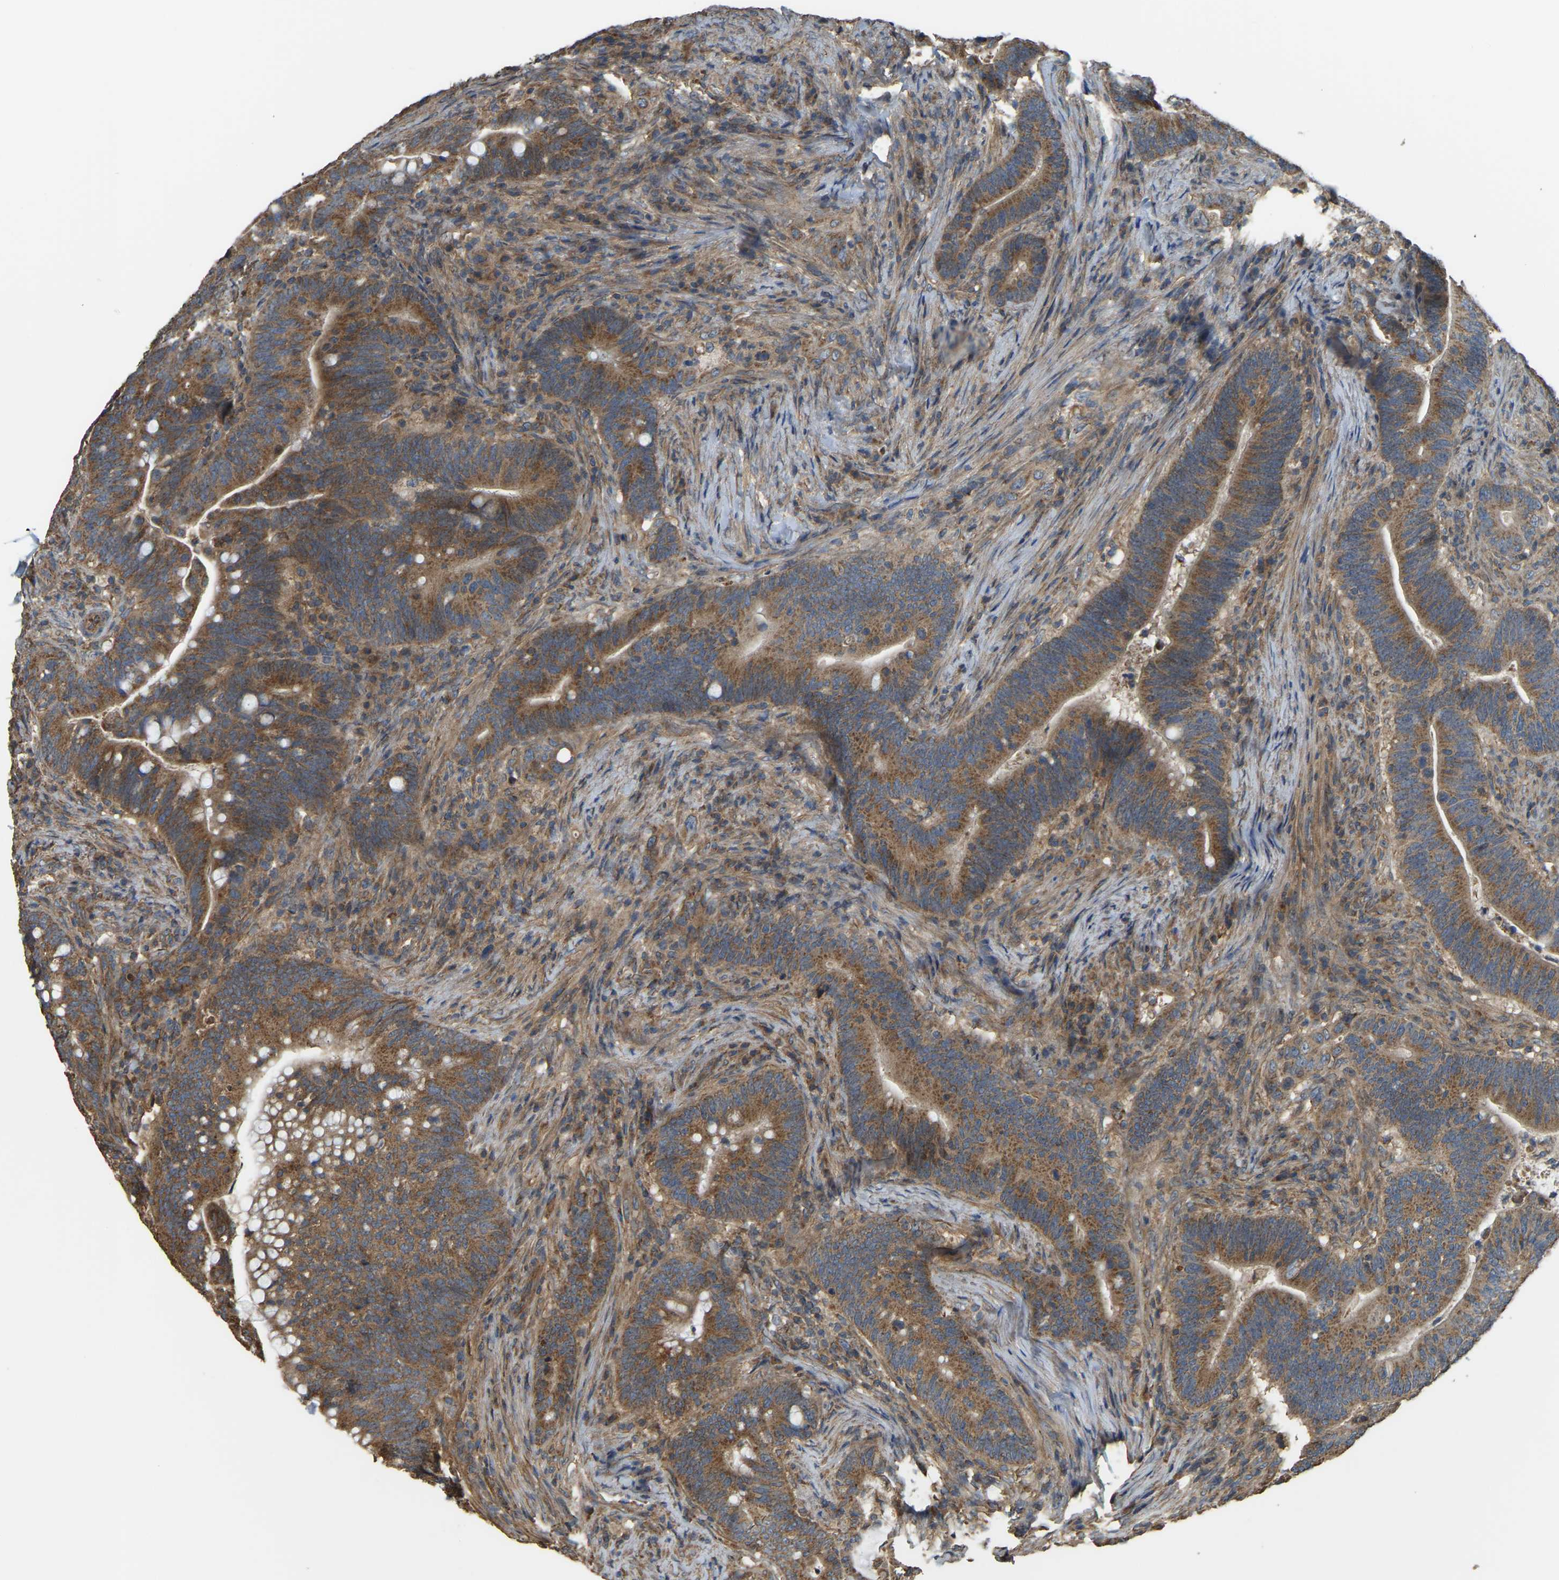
{"staining": {"intensity": "moderate", "quantity": ">75%", "location": "cytoplasmic/membranous"}, "tissue": "colorectal cancer", "cell_type": "Tumor cells", "image_type": "cancer", "snomed": [{"axis": "morphology", "description": "Normal tissue, NOS"}, {"axis": "morphology", "description": "Adenocarcinoma, NOS"}, {"axis": "topography", "description": "Colon"}], "caption": "Colorectal cancer (adenocarcinoma) stained for a protein (brown) reveals moderate cytoplasmic/membranous positive staining in about >75% of tumor cells.", "gene": "GNG2", "patient": {"sex": "female", "age": 66}}